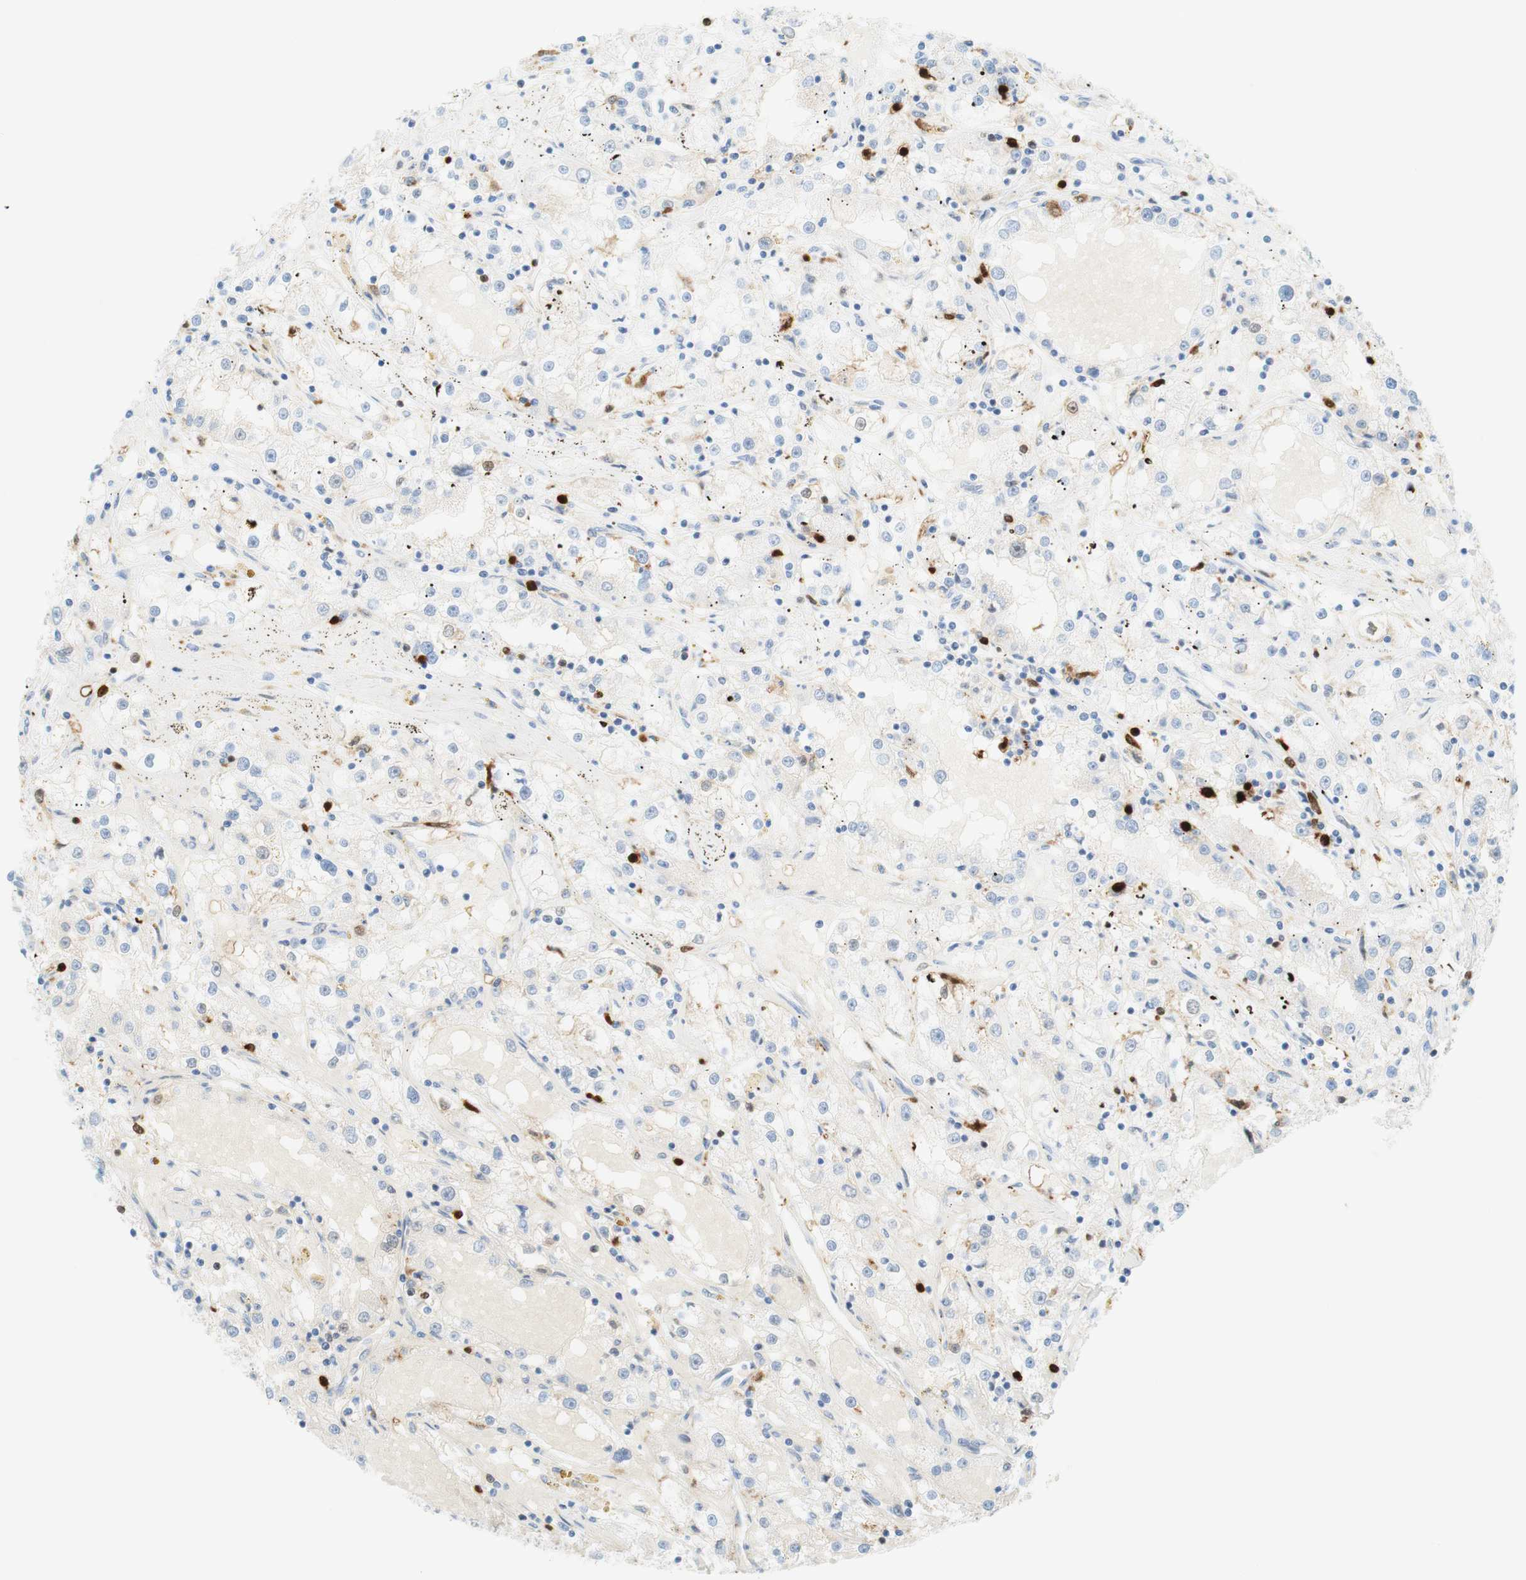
{"staining": {"intensity": "negative", "quantity": "none", "location": "none"}, "tissue": "renal cancer", "cell_type": "Tumor cells", "image_type": "cancer", "snomed": [{"axis": "morphology", "description": "Adenocarcinoma, NOS"}, {"axis": "topography", "description": "Kidney"}], "caption": "Immunohistochemistry (IHC) image of renal adenocarcinoma stained for a protein (brown), which exhibits no expression in tumor cells.", "gene": "STMN1", "patient": {"sex": "male", "age": 56}}